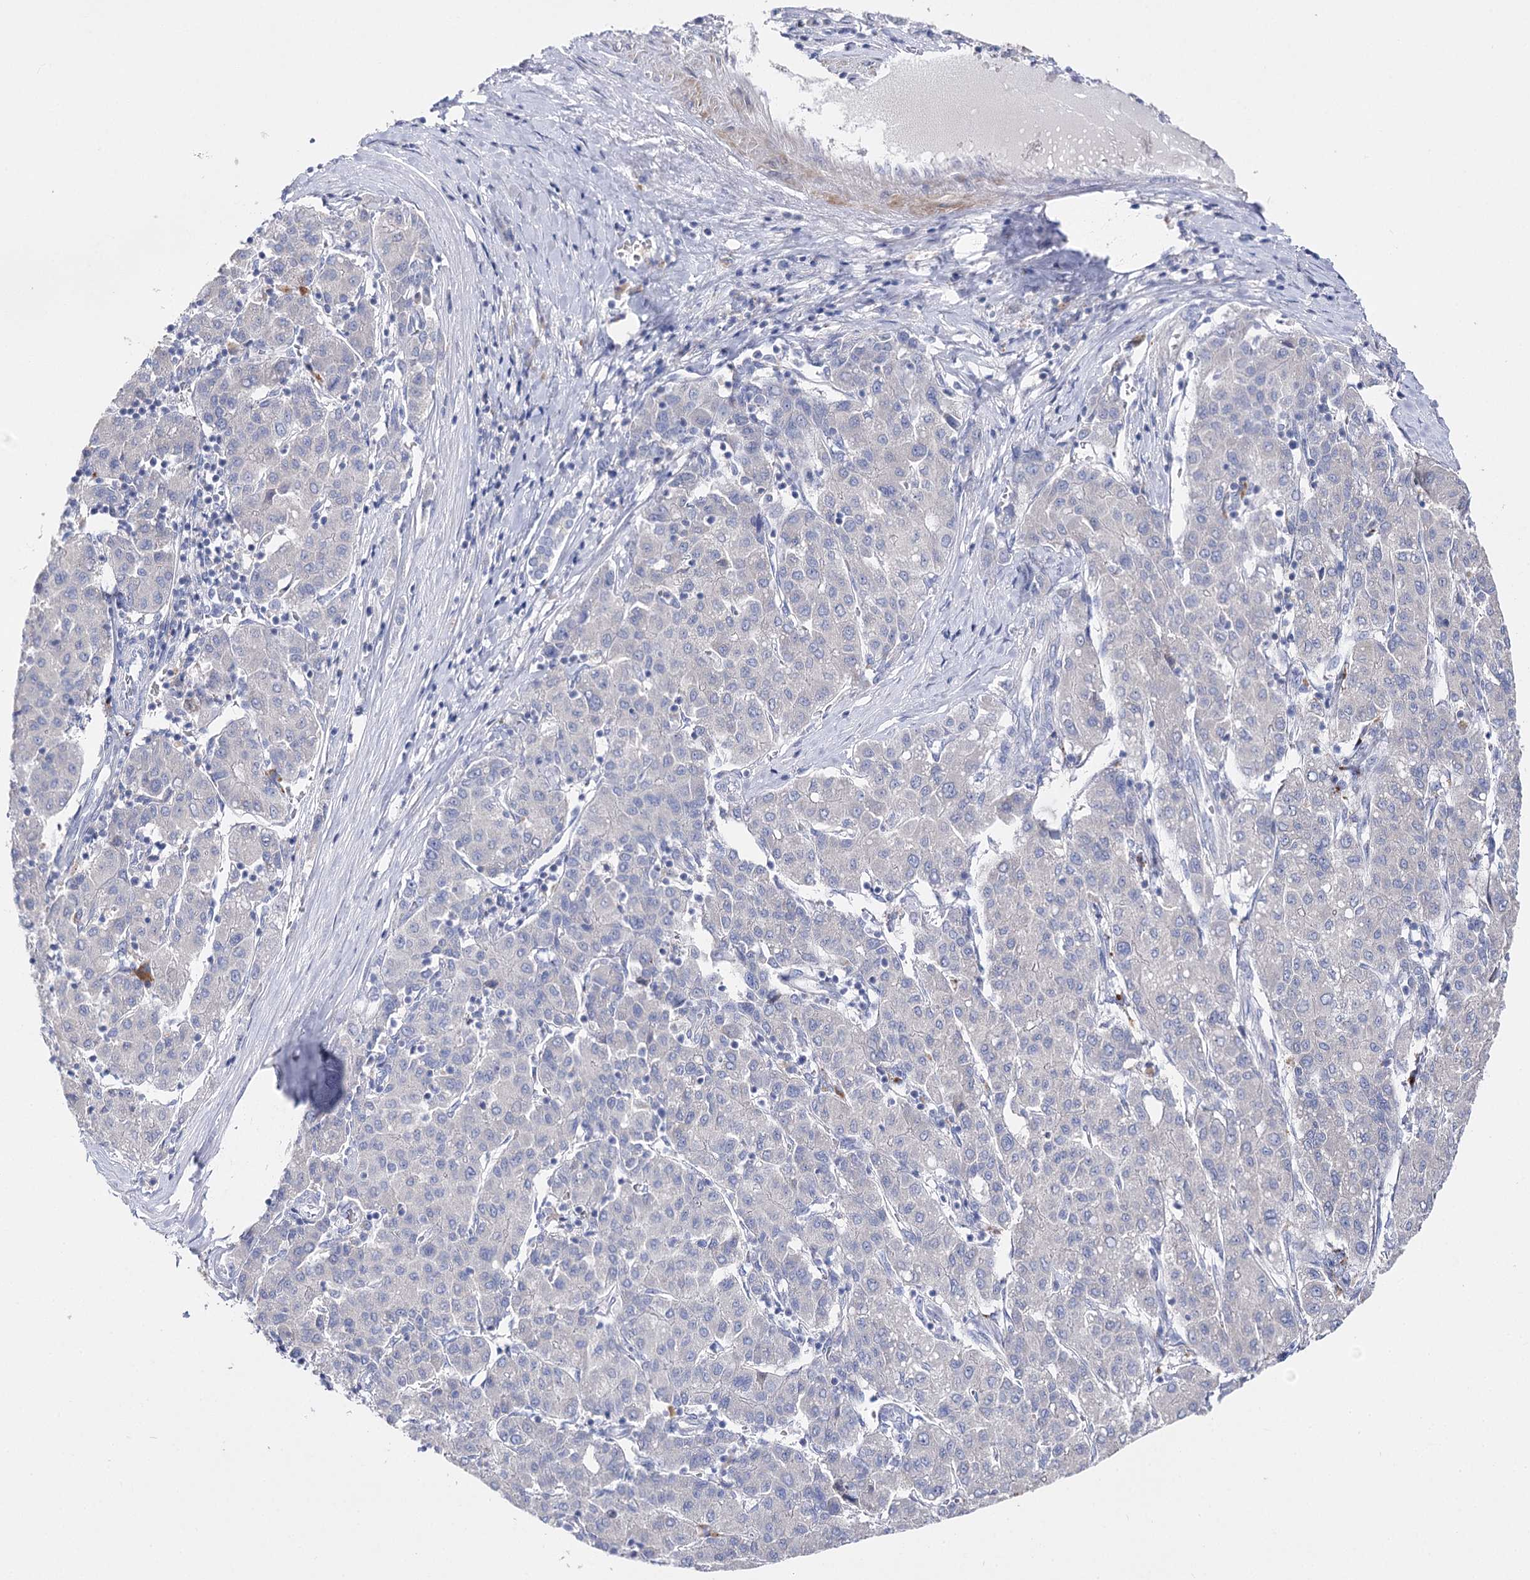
{"staining": {"intensity": "negative", "quantity": "none", "location": "none"}, "tissue": "liver cancer", "cell_type": "Tumor cells", "image_type": "cancer", "snomed": [{"axis": "morphology", "description": "Carcinoma, Hepatocellular, NOS"}, {"axis": "topography", "description": "Liver"}], "caption": "Immunohistochemistry image of hepatocellular carcinoma (liver) stained for a protein (brown), which demonstrates no staining in tumor cells. Brightfield microscopy of immunohistochemistry stained with DAB (brown) and hematoxylin (blue), captured at high magnification.", "gene": "NRAP", "patient": {"sex": "male", "age": 65}}